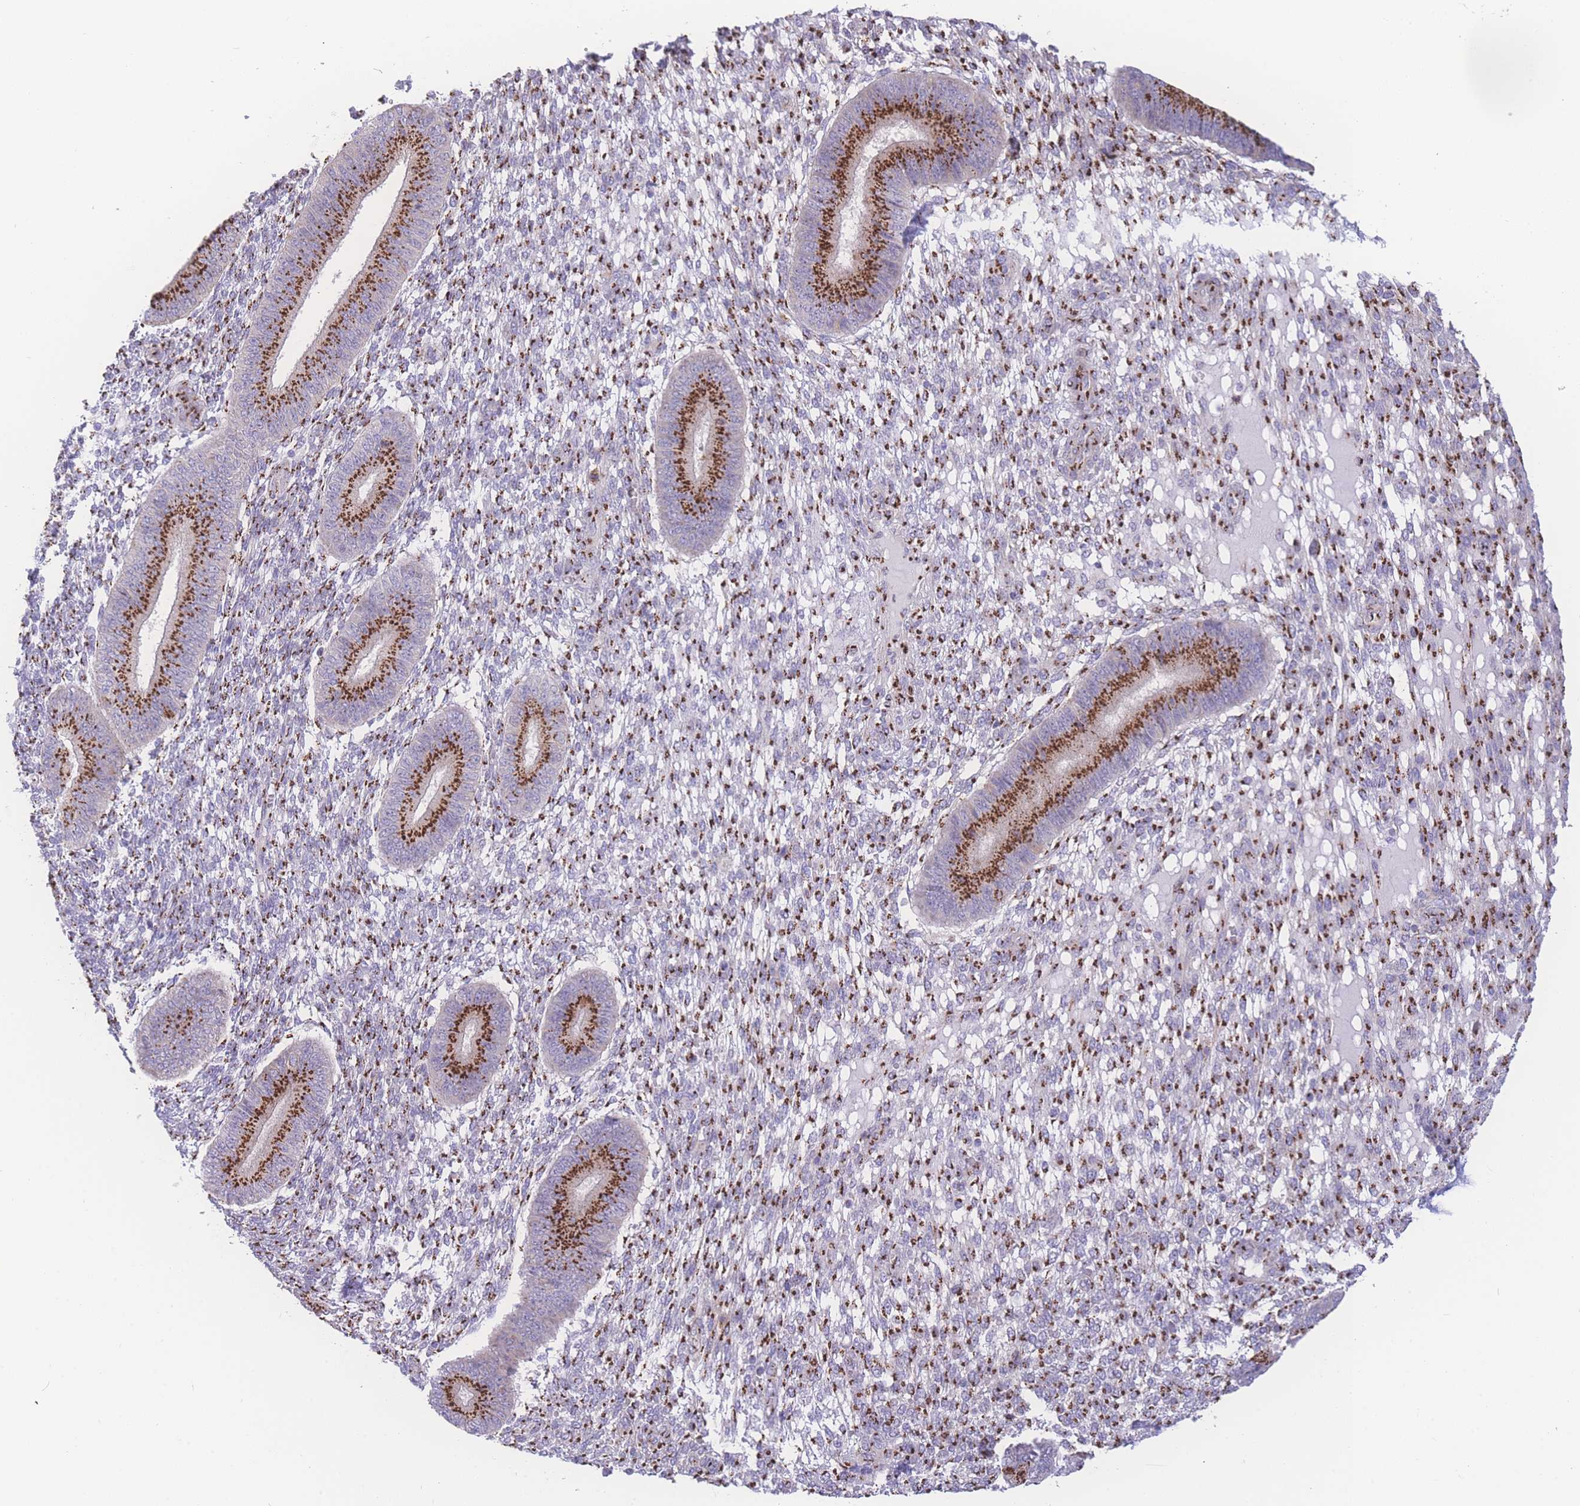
{"staining": {"intensity": "strong", "quantity": ">75%", "location": "cytoplasmic/membranous"}, "tissue": "endometrium", "cell_type": "Cells in endometrial stroma", "image_type": "normal", "snomed": [{"axis": "morphology", "description": "Normal tissue, NOS"}, {"axis": "topography", "description": "Endometrium"}], "caption": "An image showing strong cytoplasmic/membranous expression in approximately >75% of cells in endometrial stroma in benign endometrium, as visualized by brown immunohistochemical staining.", "gene": "GOLM2", "patient": {"sex": "female", "age": 49}}